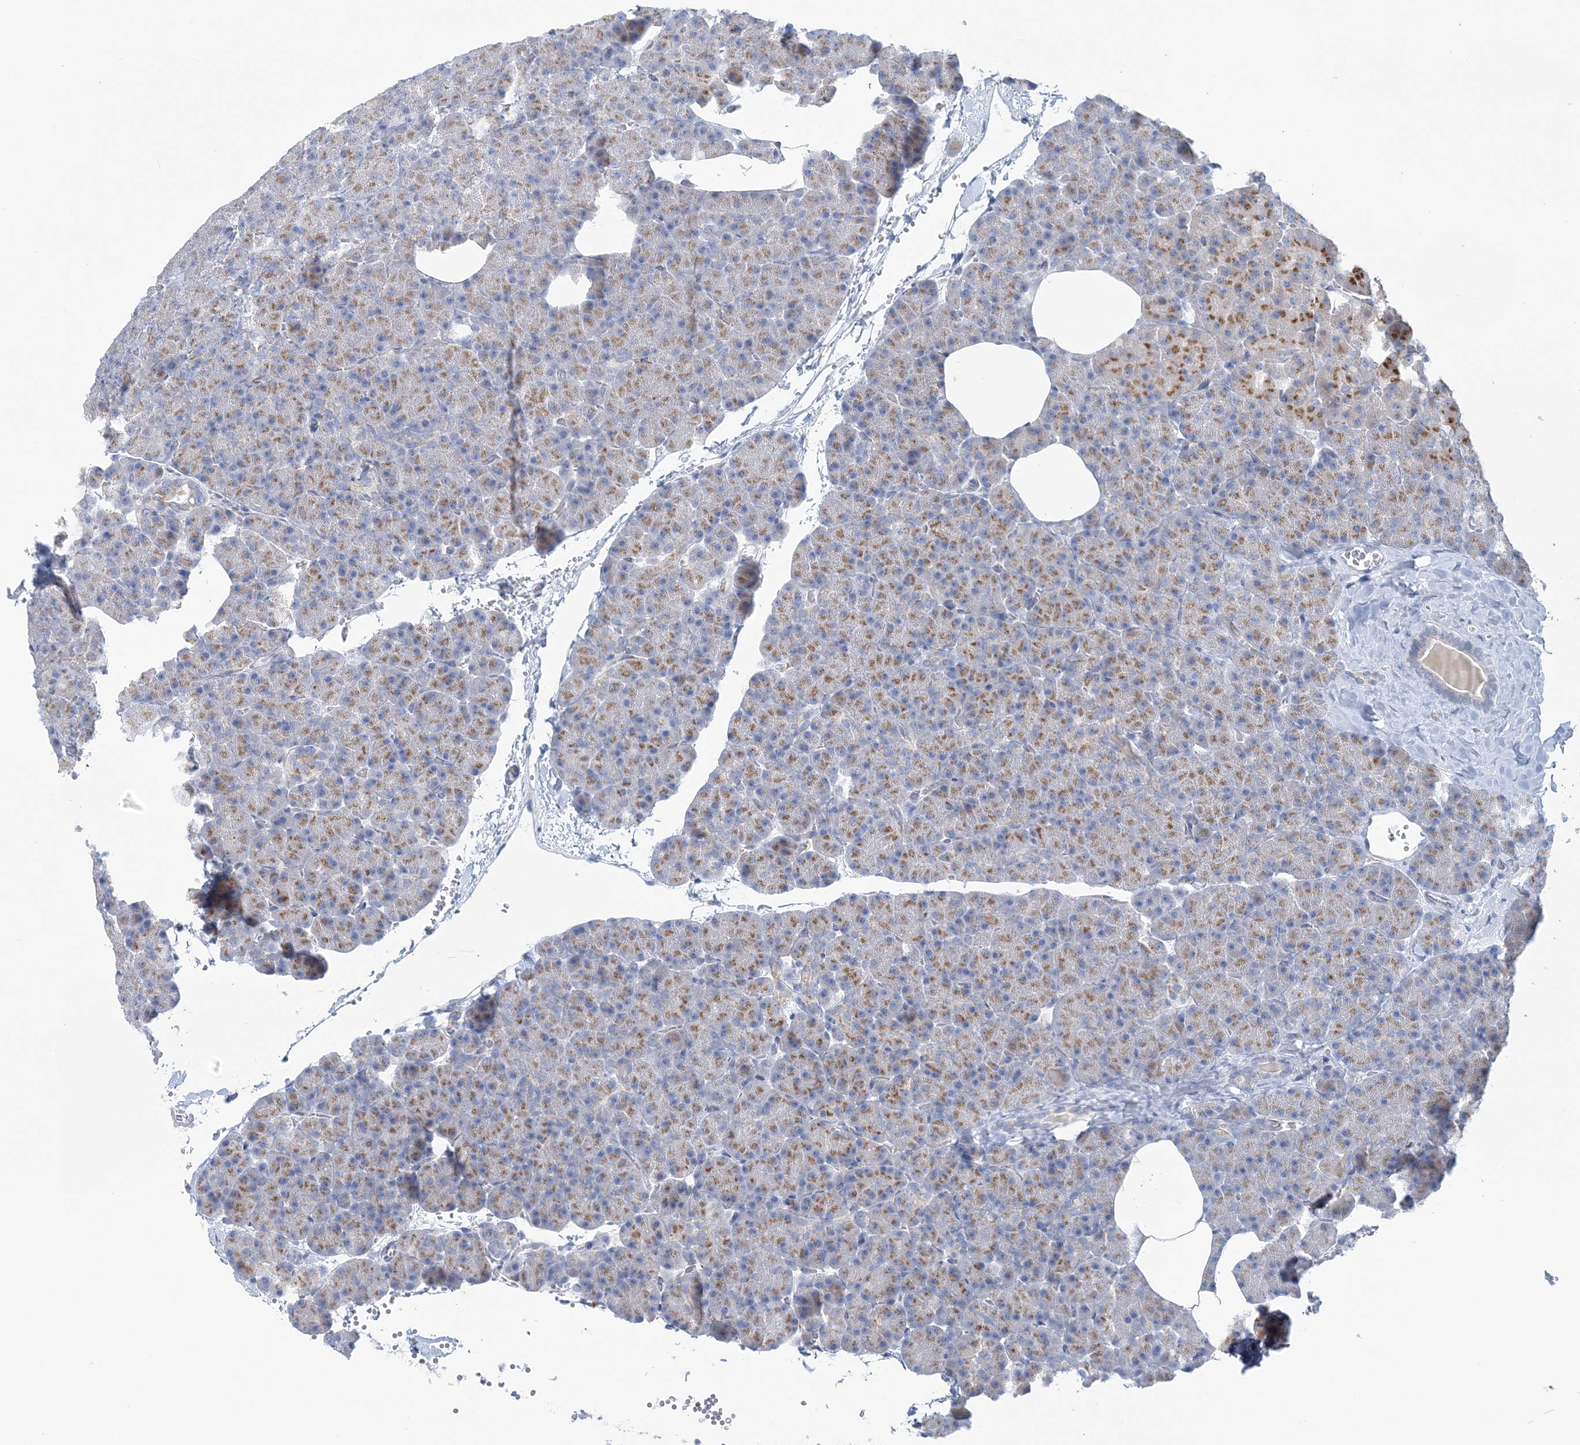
{"staining": {"intensity": "moderate", "quantity": ">75%", "location": "cytoplasmic/membranous"}, "tissue": "pancreas", "cell_type": "Exocrine glandular cells", "image_type": "normal", "snomed": [{"axis": "morphology", "description": "Normal tissue, NOS"}, {"axis": "morphology", "description": "Carcinoid, malignant, NOS"}, {"axis": "topography", "description": "Pancreas"}], "caption": "The micrograph demonstrates staining of benign pancreas, revealing moderate cytoplasmic/membranous protein staining (brown color) within exocrine glandular cells. (DAB (3,3'-diaminobenzidine) = brown stain, brightfield microscopy at high magnification).", "gene": "PLEKHG4B", "patient": {"sex": "female", "age": 35}}